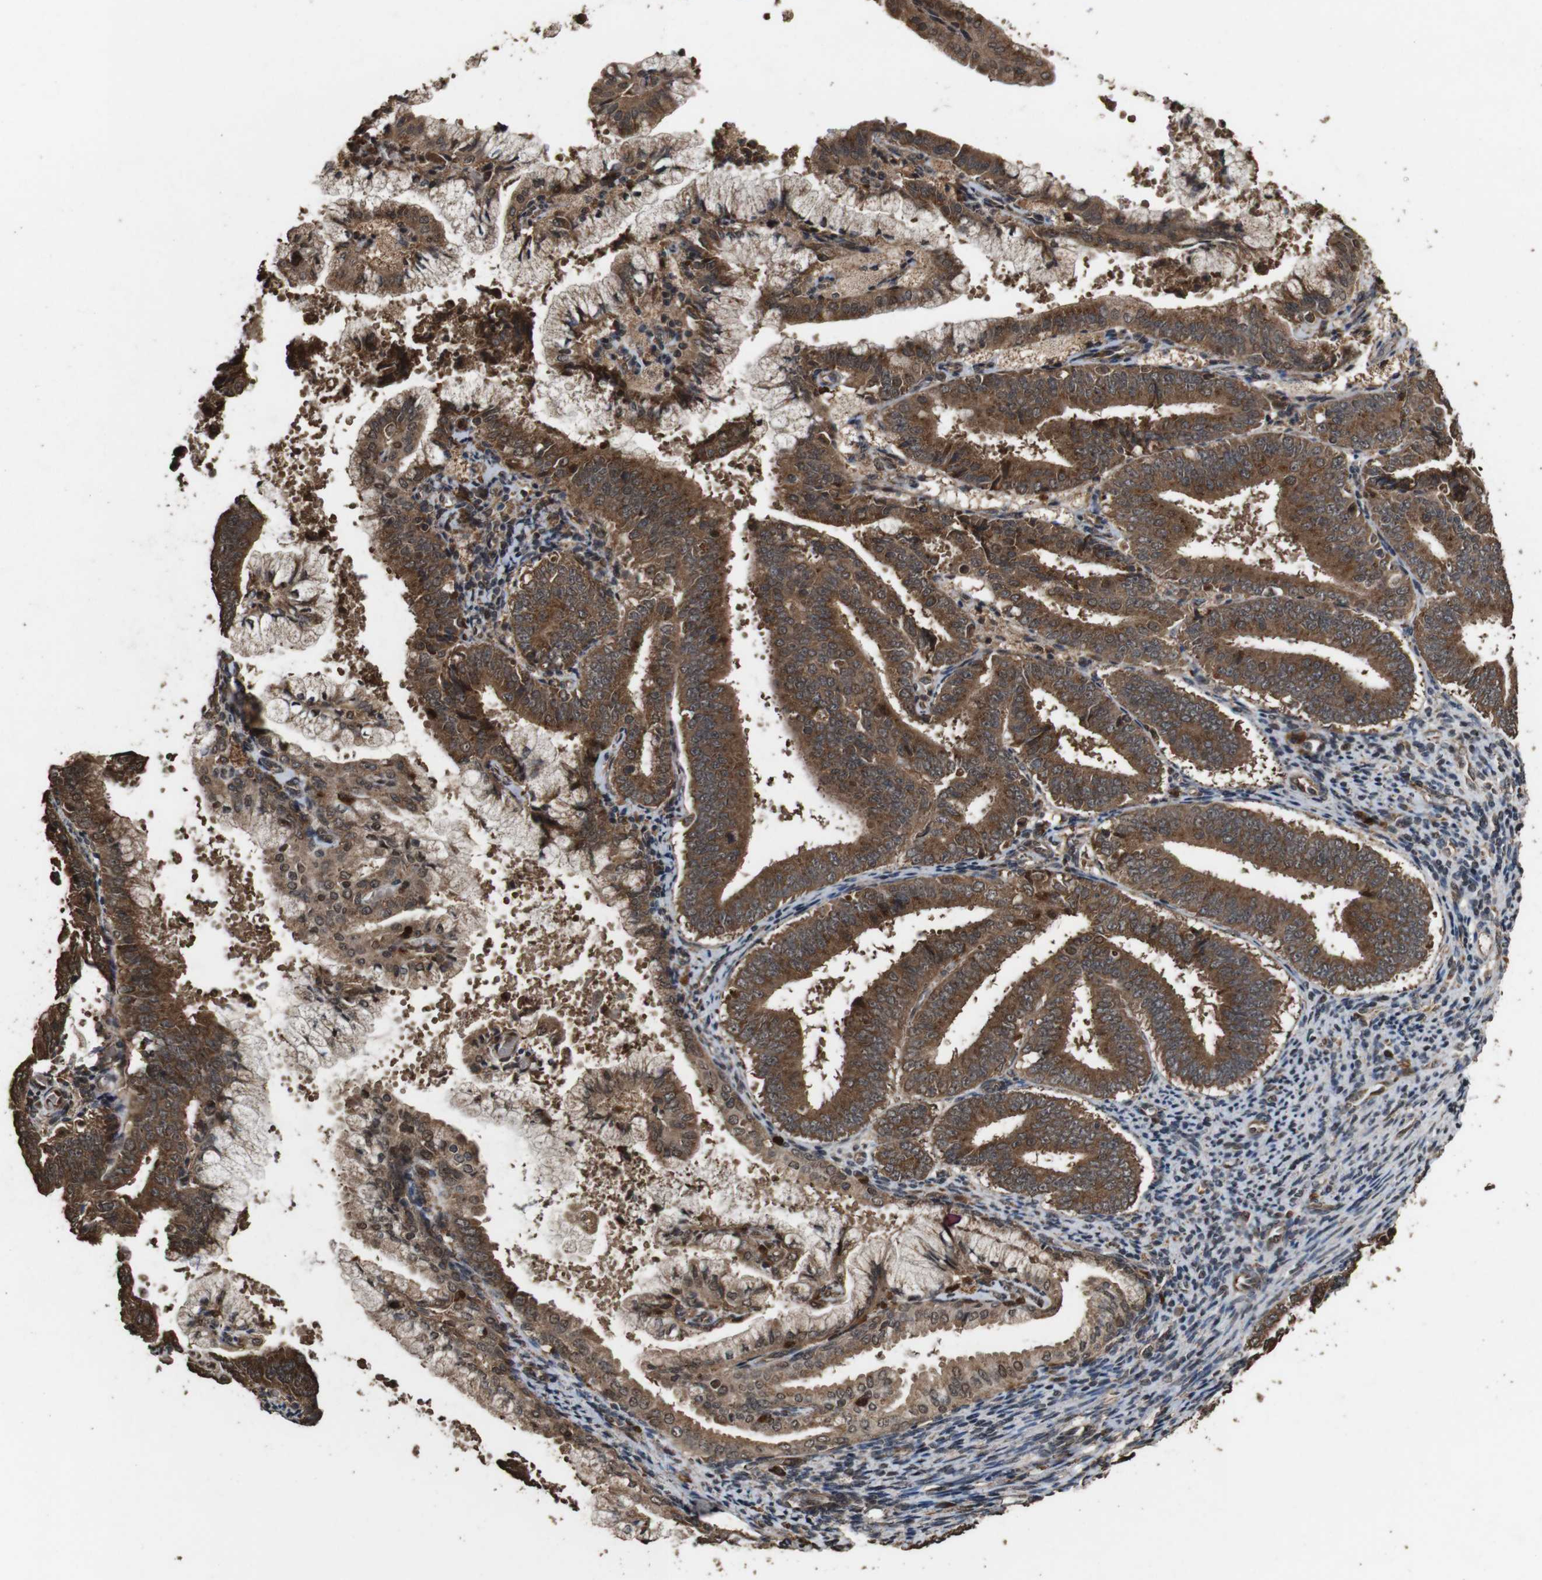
{"staining": {"intensity": "strong", "quantity": ">75%", "location": "cytoplasmic/membranous"}, "tissue": "endometrial cancer", "cell_type": "Tumor cells", "image_type": "cancer", "snomed": [{"axis": "morphology", "description": "Adenocarcinoma, NOS"}, {"axis": "topography", "description": "Endometrium"}], "caption": "IHC of human endometrial cancer reveals high levels of strong cytoplasmic/membranous positivity in approximately >75% of tumor cells.", "gene": "RRAS2", "patient": {"sex": "female", "age": 63}}